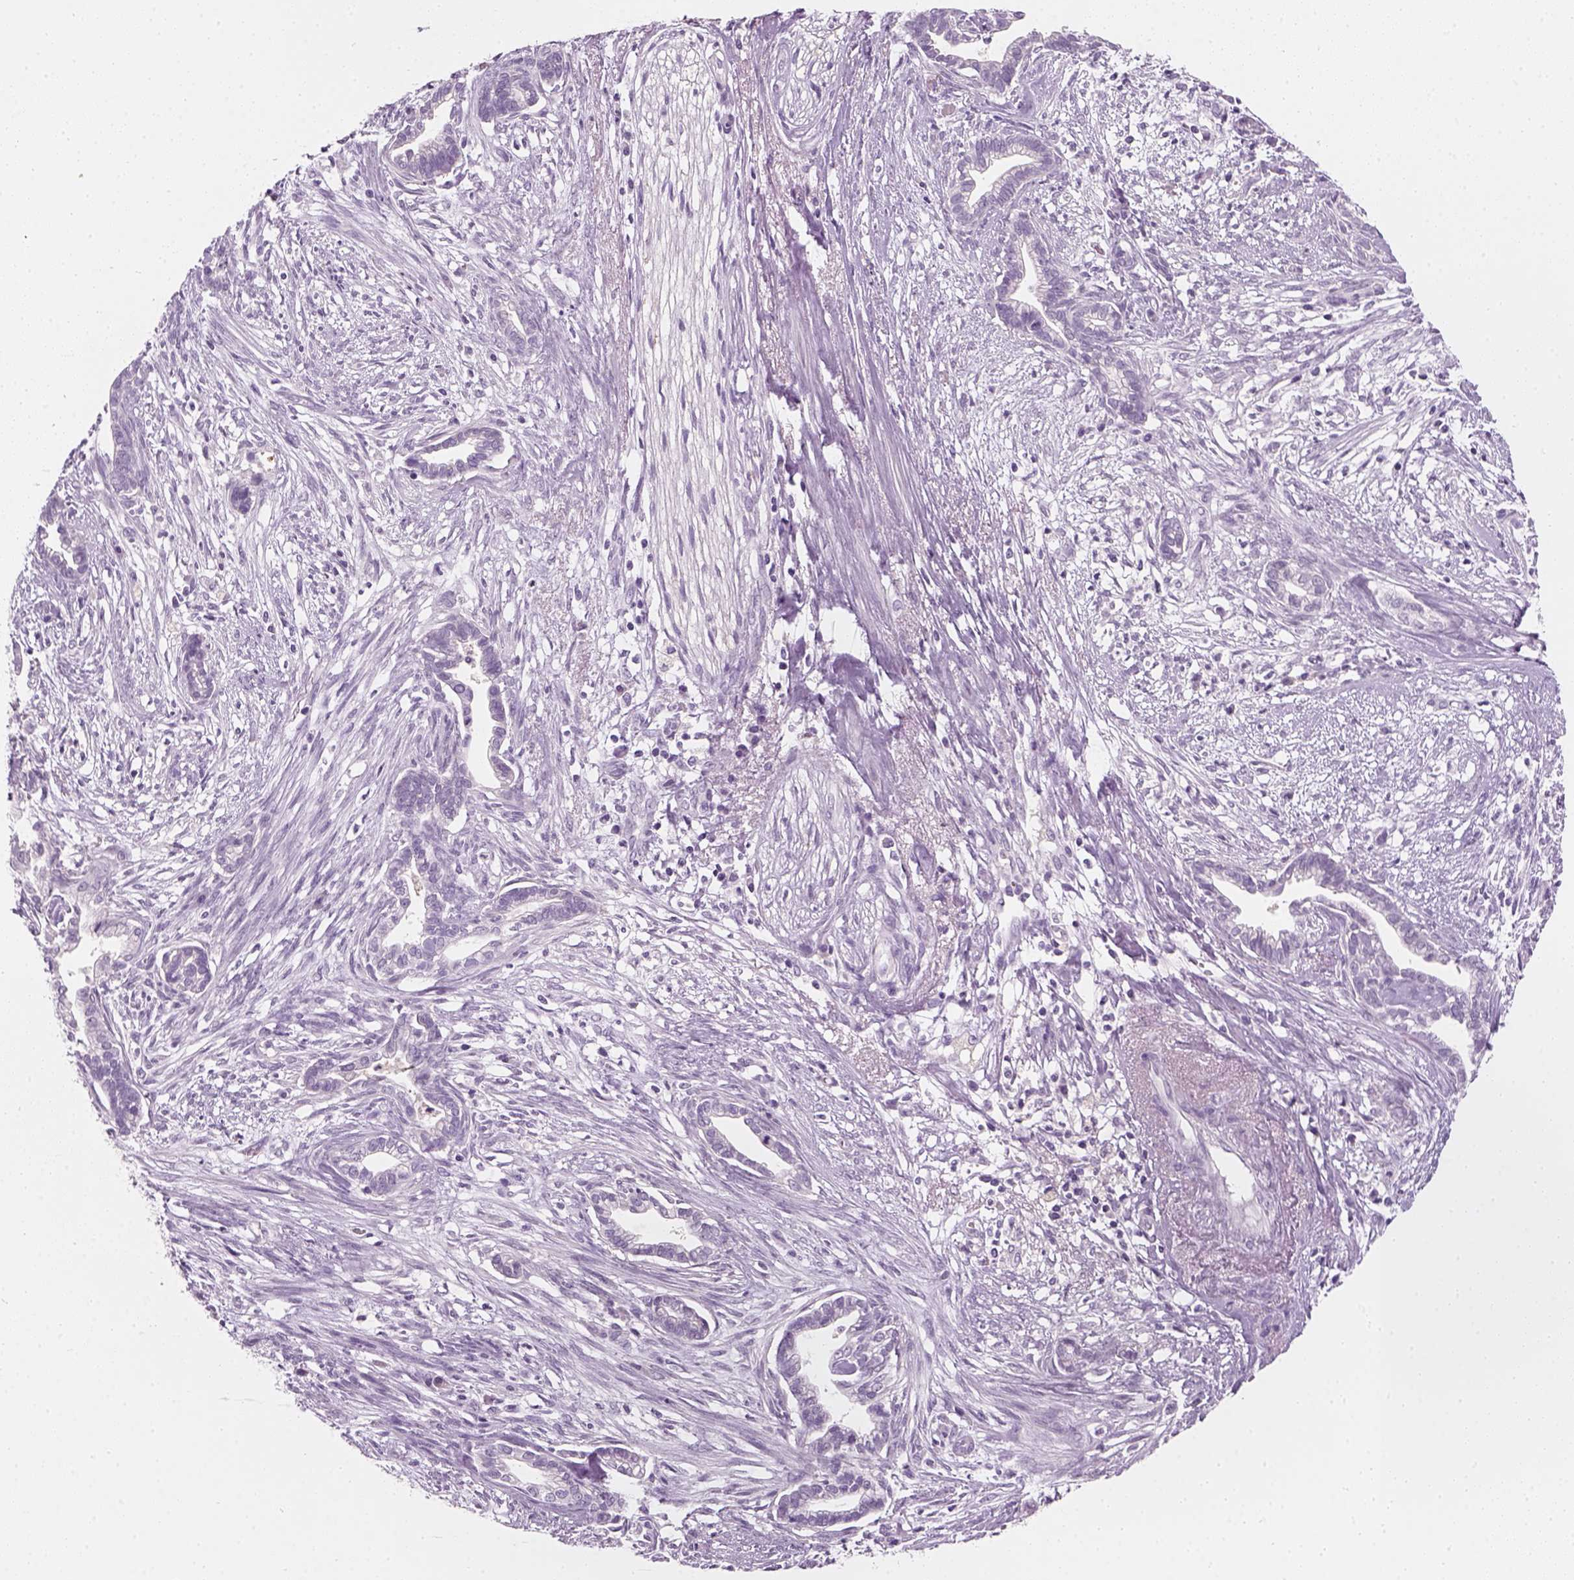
{"staining": {"intensity": "negative", "quantity": "none", "location": "none"}, "tissue": "cervical cancer", "cell_type": "Tumor cells", "image_type": "cancer", "snomed": [{"axis": "morphology", "description": "Adenocarcinoma, NOS"}, {"axis": "topography", "description": "Cervix"}], "caption": "IHC of human cervical cancer exhibits no staining in tumor cells. (Stains: DAB IHC with hematoxylin counter stain, Microscopy: brightfield microscopy at high magnification).", "gene": "TH", "patient": {"sex": "female", "age": 62}}